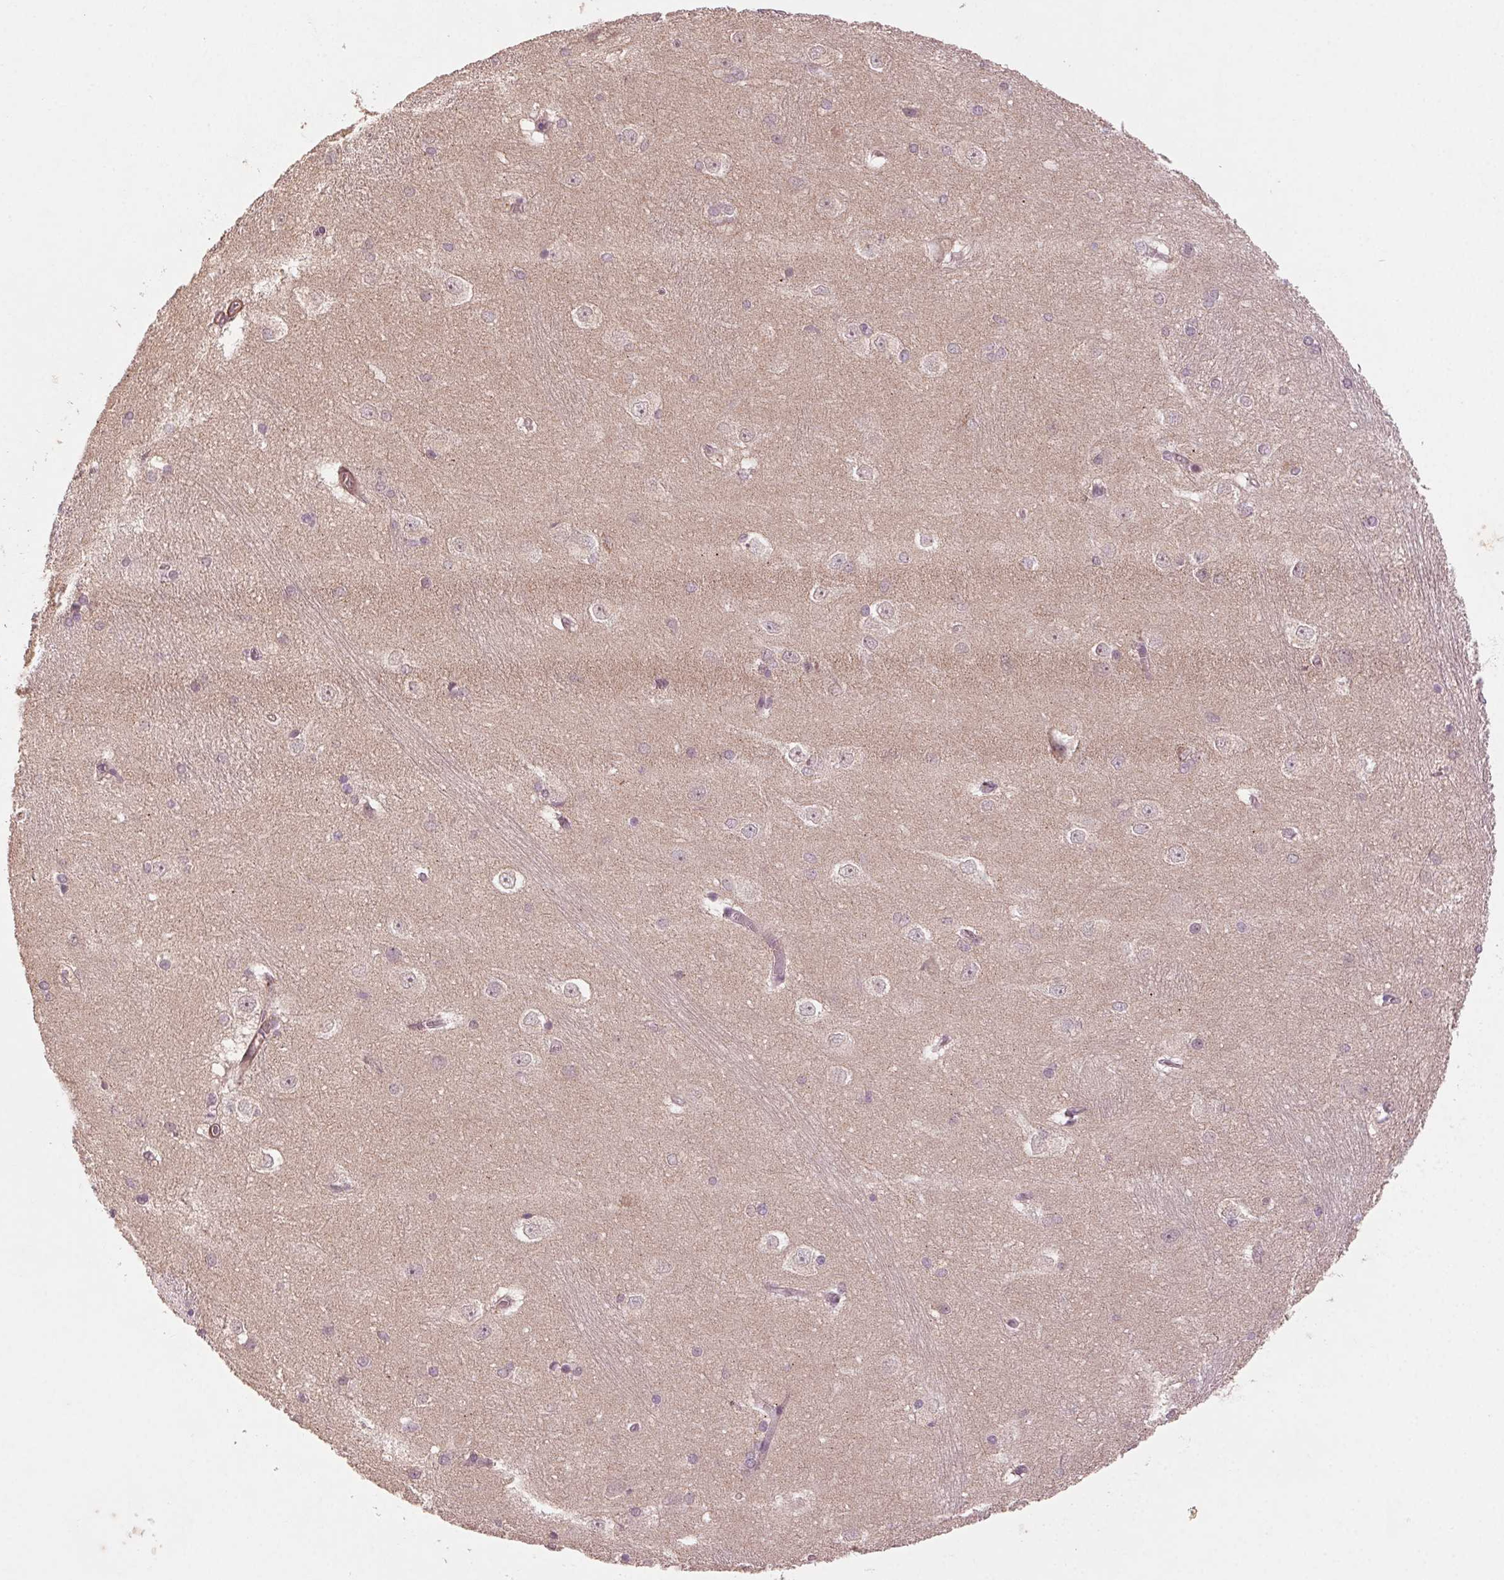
{"staining": {"intensity": "negative", "quantity": "none", "location": "none"}, "tissue": "hippocampus", "cell_type": "Glial cells", "image_type": "normal", "snomed": [{"axis": "morphology", "description": "Normal tissue, NOS"}, {"axis": "topography", "description": "Cerebral cortex"}, {"axis": "topography", "description": "Hippocampus"}], "caption": "A histopathology image of hippocampus stained for a protein displays no brown staining in glial cells.", "gene": "SMLR1", "patient": {"sex": "female", "age": 19}}